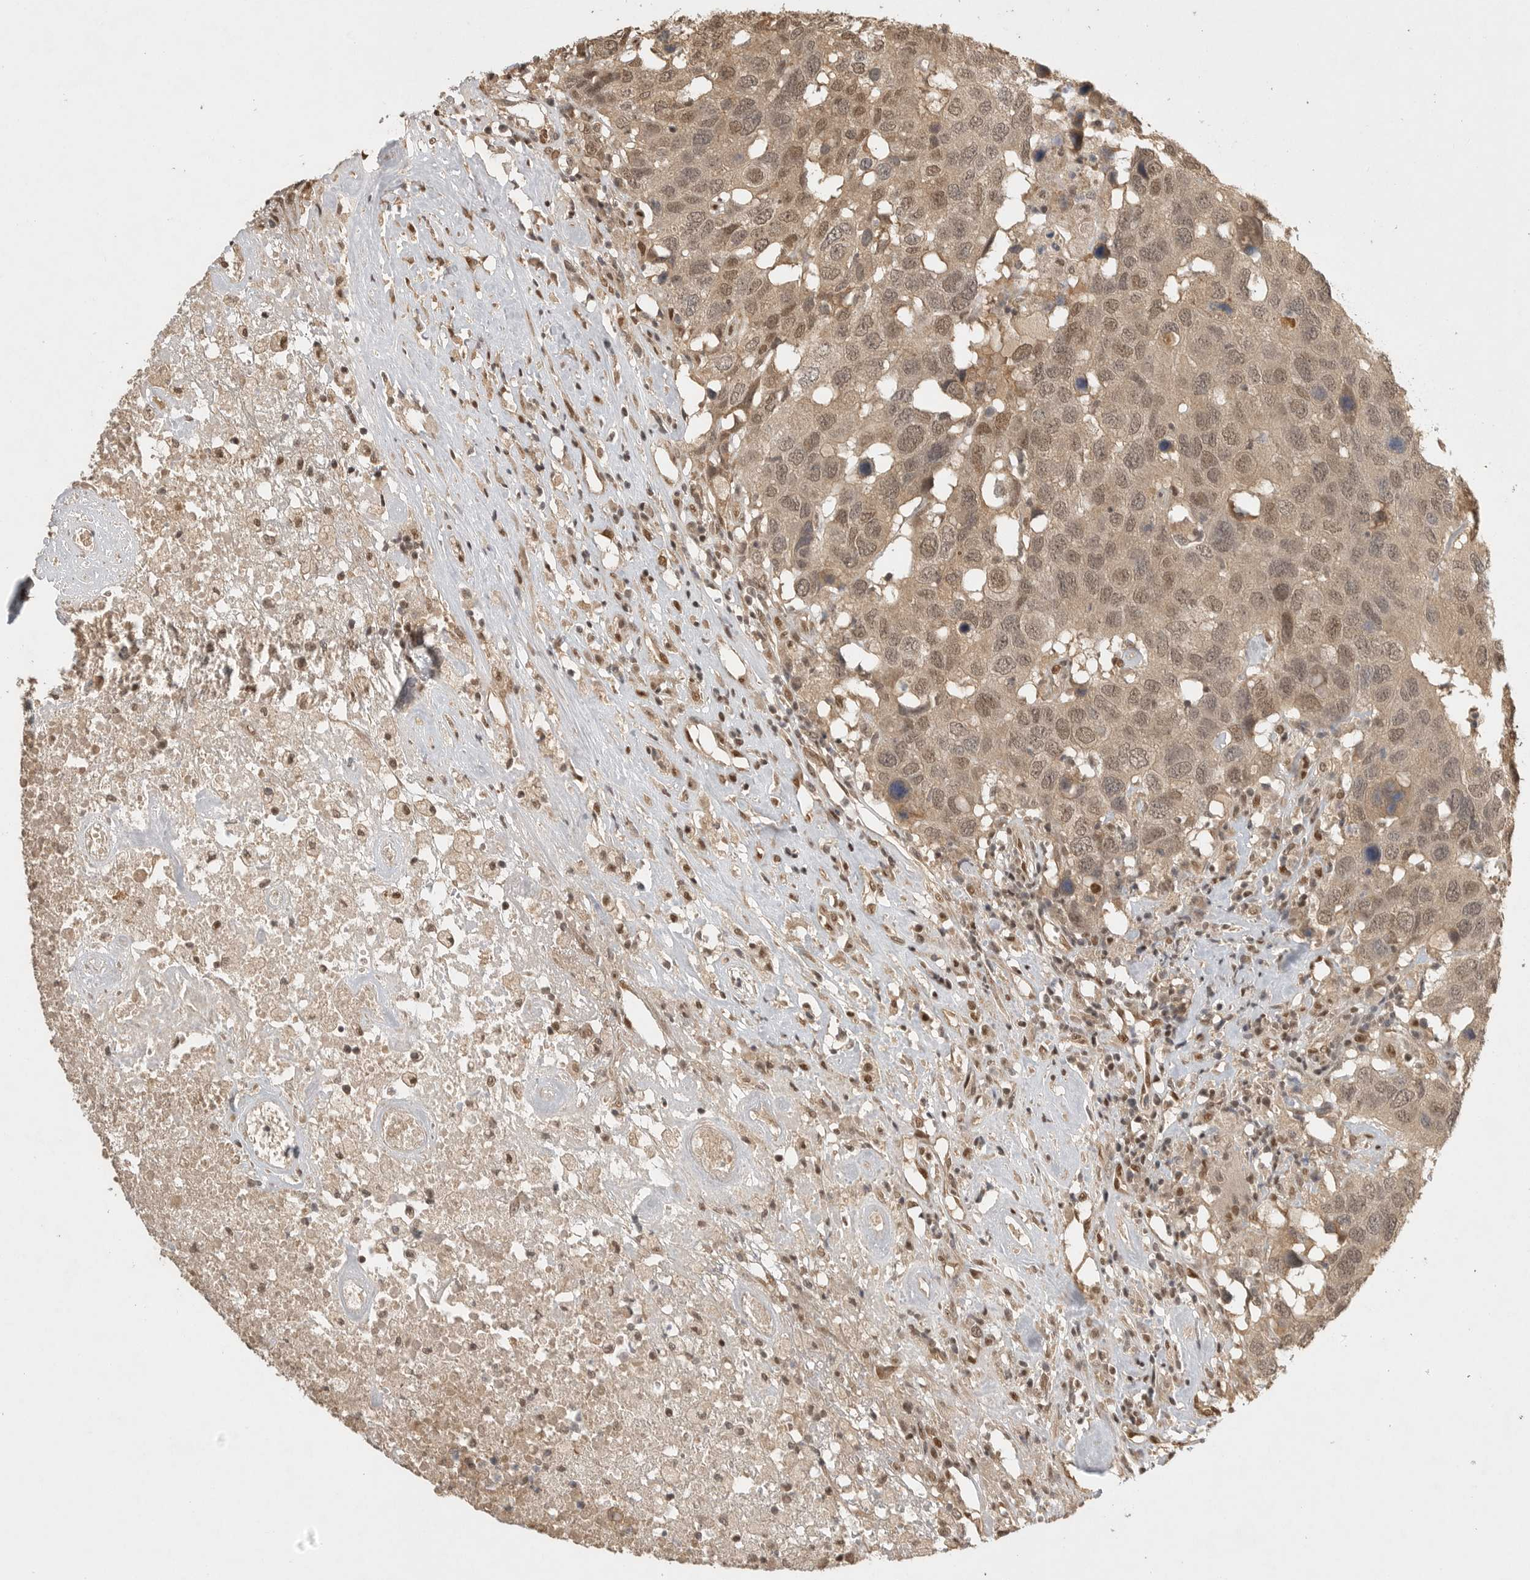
{"staining": {"intensity": "moderate", "quantity": ">75%", "location": "cytoplasmic/membranous,nuclear"}, "tissue": "head and neck cancer", "cell_type": "Tumor cells", "image_type": "cancer", "snomed": [{"axis": "morphology", "description": "Squamous cell carcinoma, NOS"}, {"axis": "topography", "description": "Head-Neck"}], "caption": "The immunohistochemical stain labels moderate cytoplasmic/membranous and nuclear expression in tumor cells of squamous cell carcinoma (head and neck) tissue. The staining was performed using DAB (3,3'-diaminobenzidine) to visualize the protein expression in brown, while the nuclei were stained in blue with hematoxylin (Magnification: 20x).", "gene": "DFFA", "patient": {"sex": "male", "age": 66}}